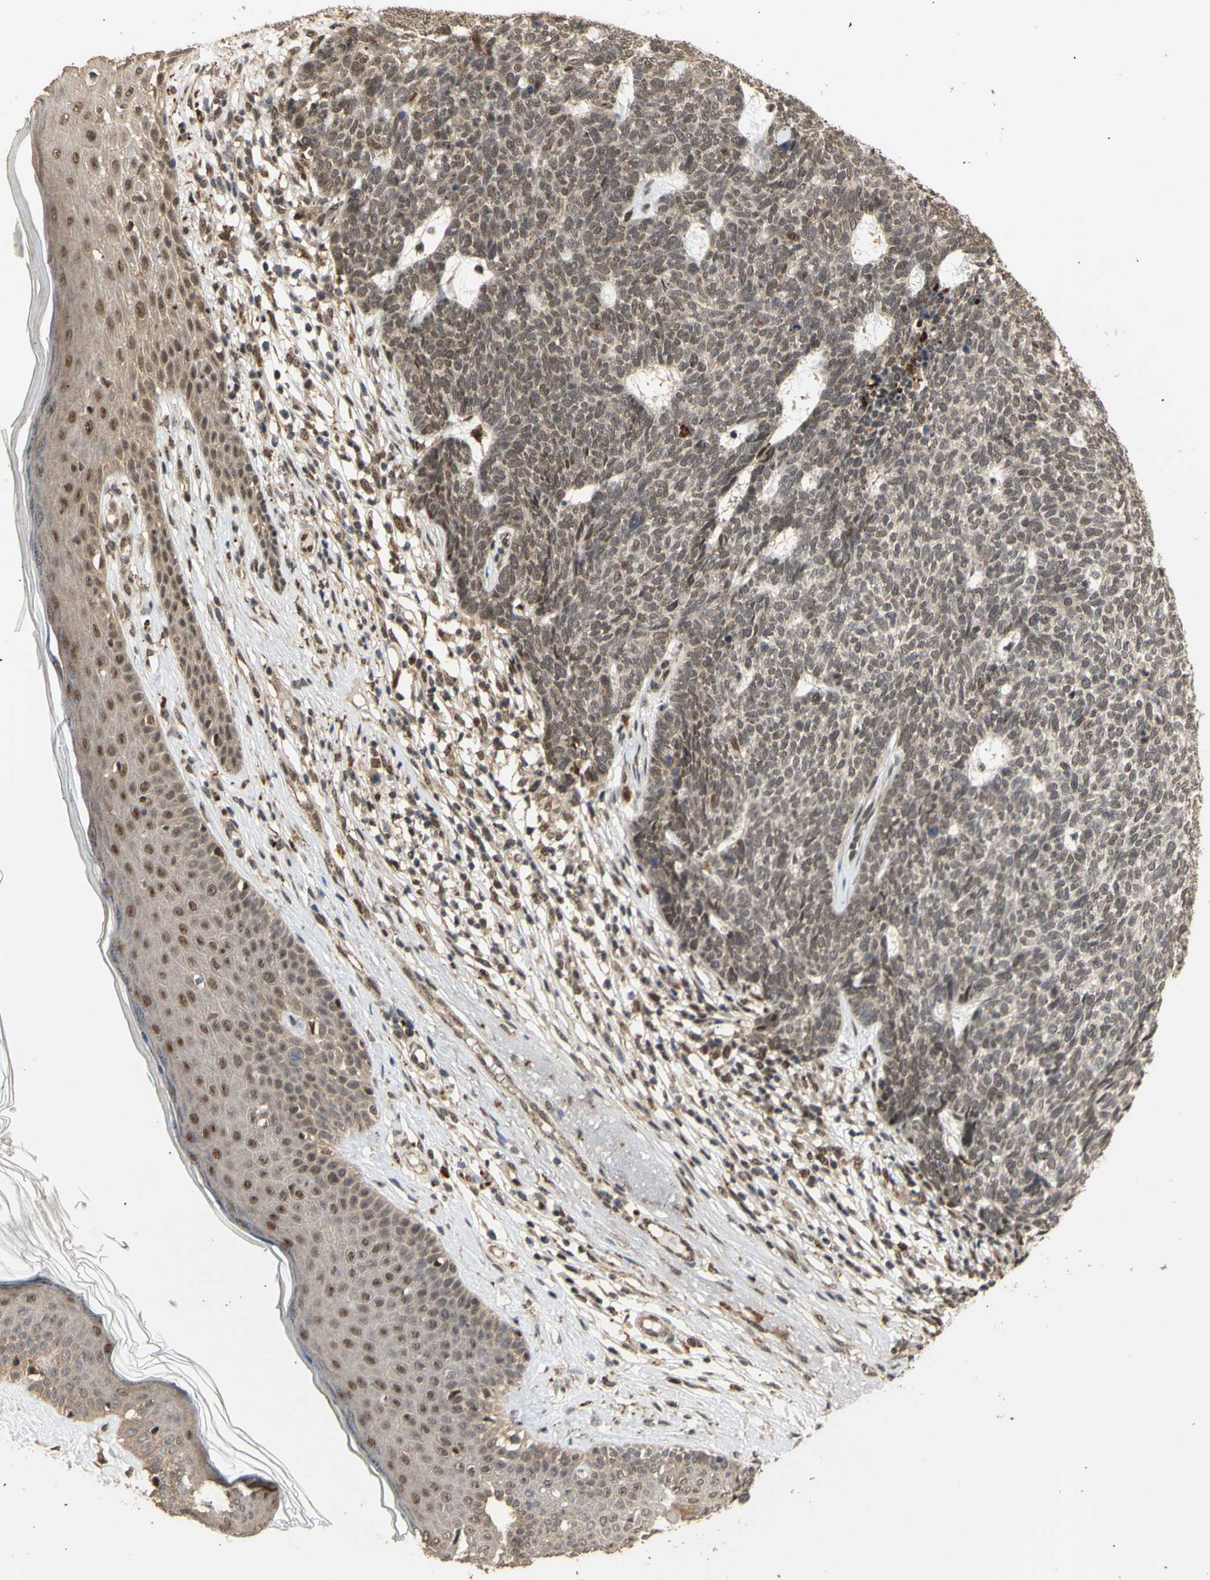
{"staining": {"intensity": "weak", "quantity": ">75%", "location": "nuclear"}, "tissue": "skin cancer", "cell_type": "Tumor cells", "image_type": "cancer", "snomed": [{"axis": "morphology", "description": "Basal cell carcinoma"}, {"axis": "topography", "description": "Skin"}], "caption": "Immunohistochemistry of human skin cancer (basal cell carcinoma) displays low levels of weak nuclear expression in approximately >75% of tumor cells.", "gene": "GTF2E2", "patient": {"sex": "female", "age": 84}}